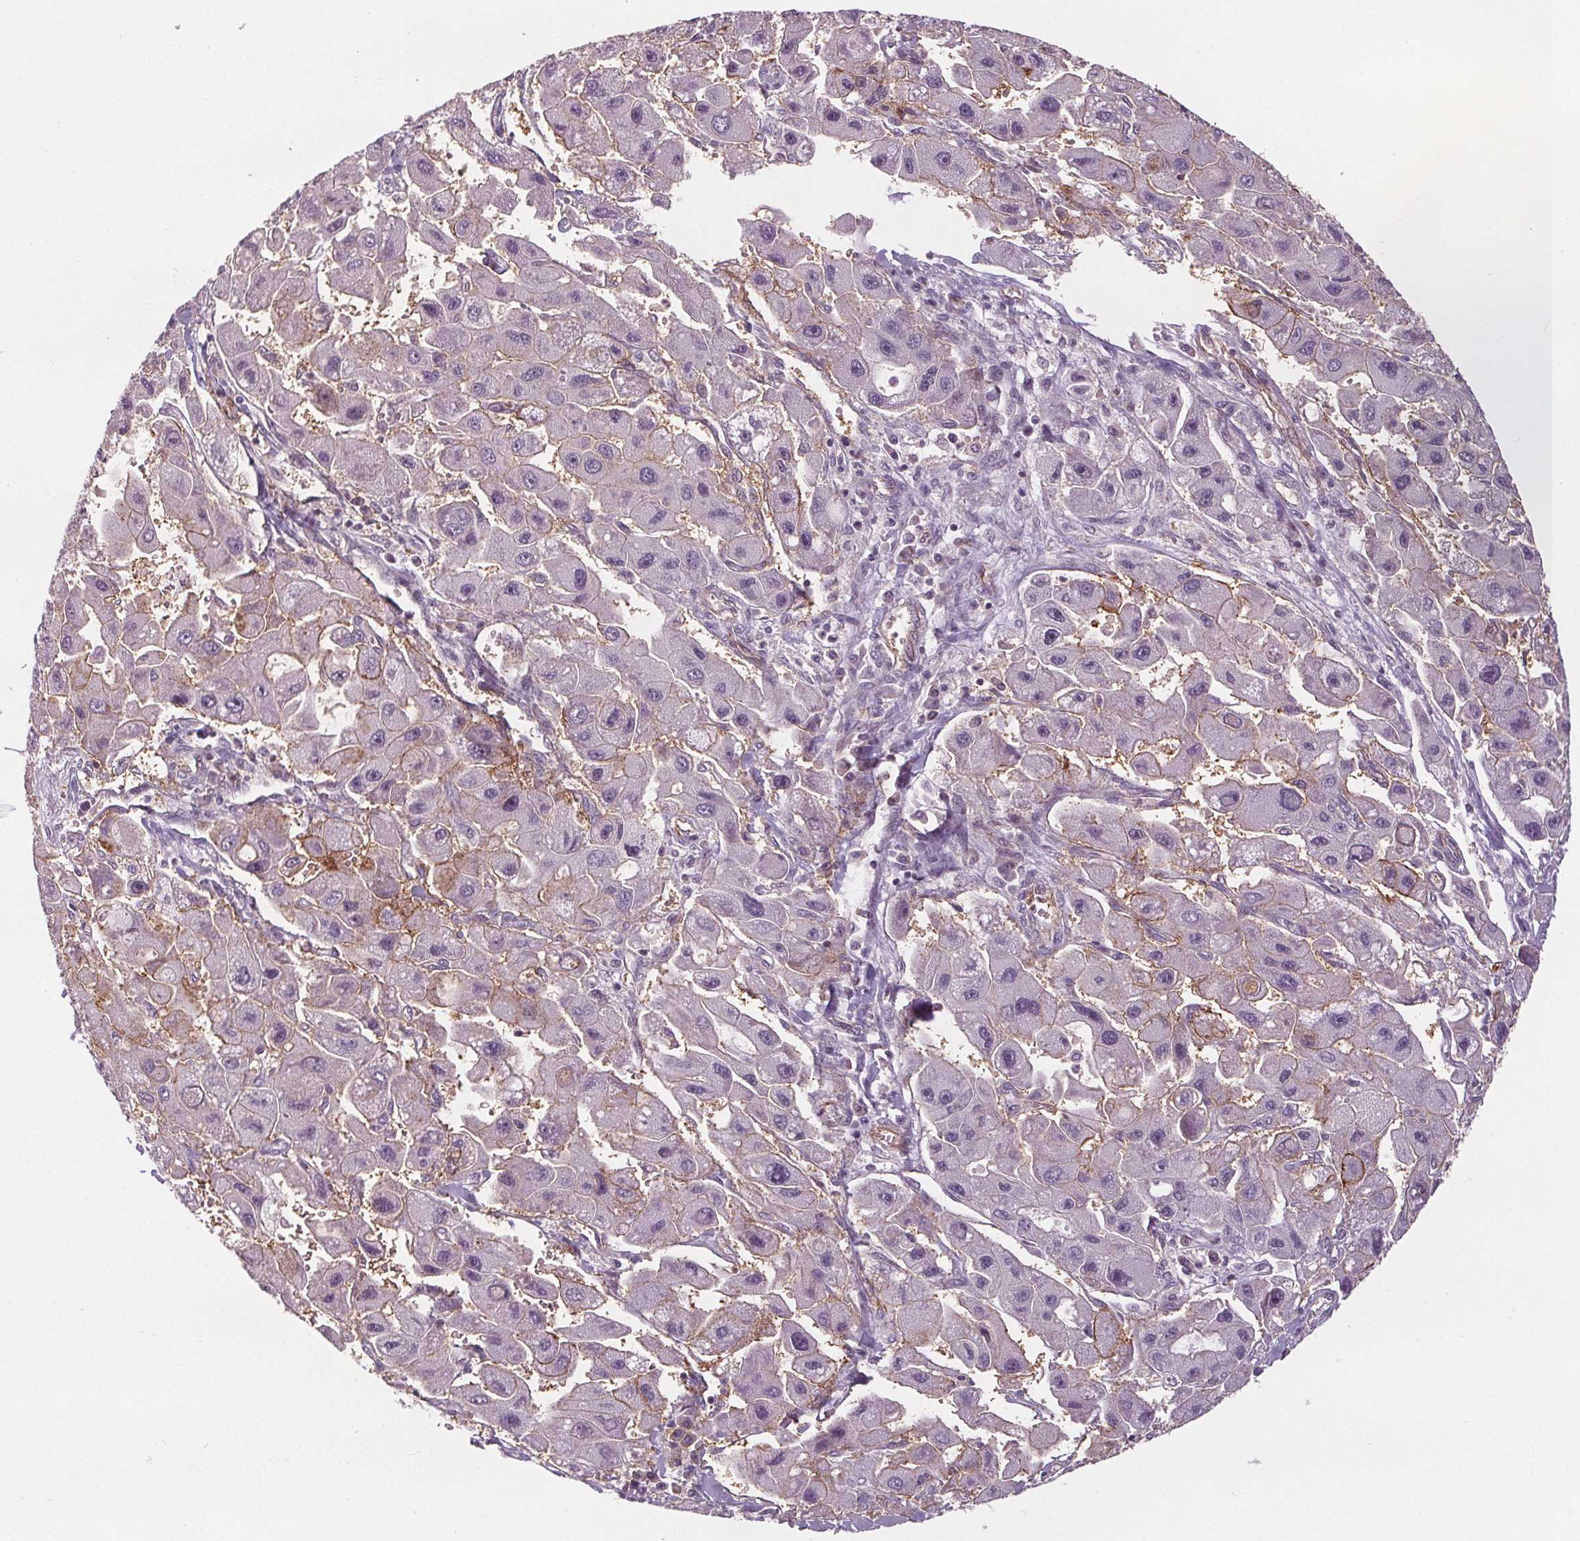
{"staining": {"intensity": "negative", "quantity": "none", "location": "none"}, "tissue": "liver cancer", "cell_type": "Tumor cells", "image_type": "cancer", "snomed": [{"axis": "morphology", "description": "Carcinoma, Hepatocellular, NOS"}, {"axis": "topography", "description": "Liver"}], "caption": "Immunohistochemistry (IHC) of liver hepatocellular carcinoma shows no positivity in tumor cells.", "gene": "ATP1A1", "patient": {"sex": "male", "age": 24}}